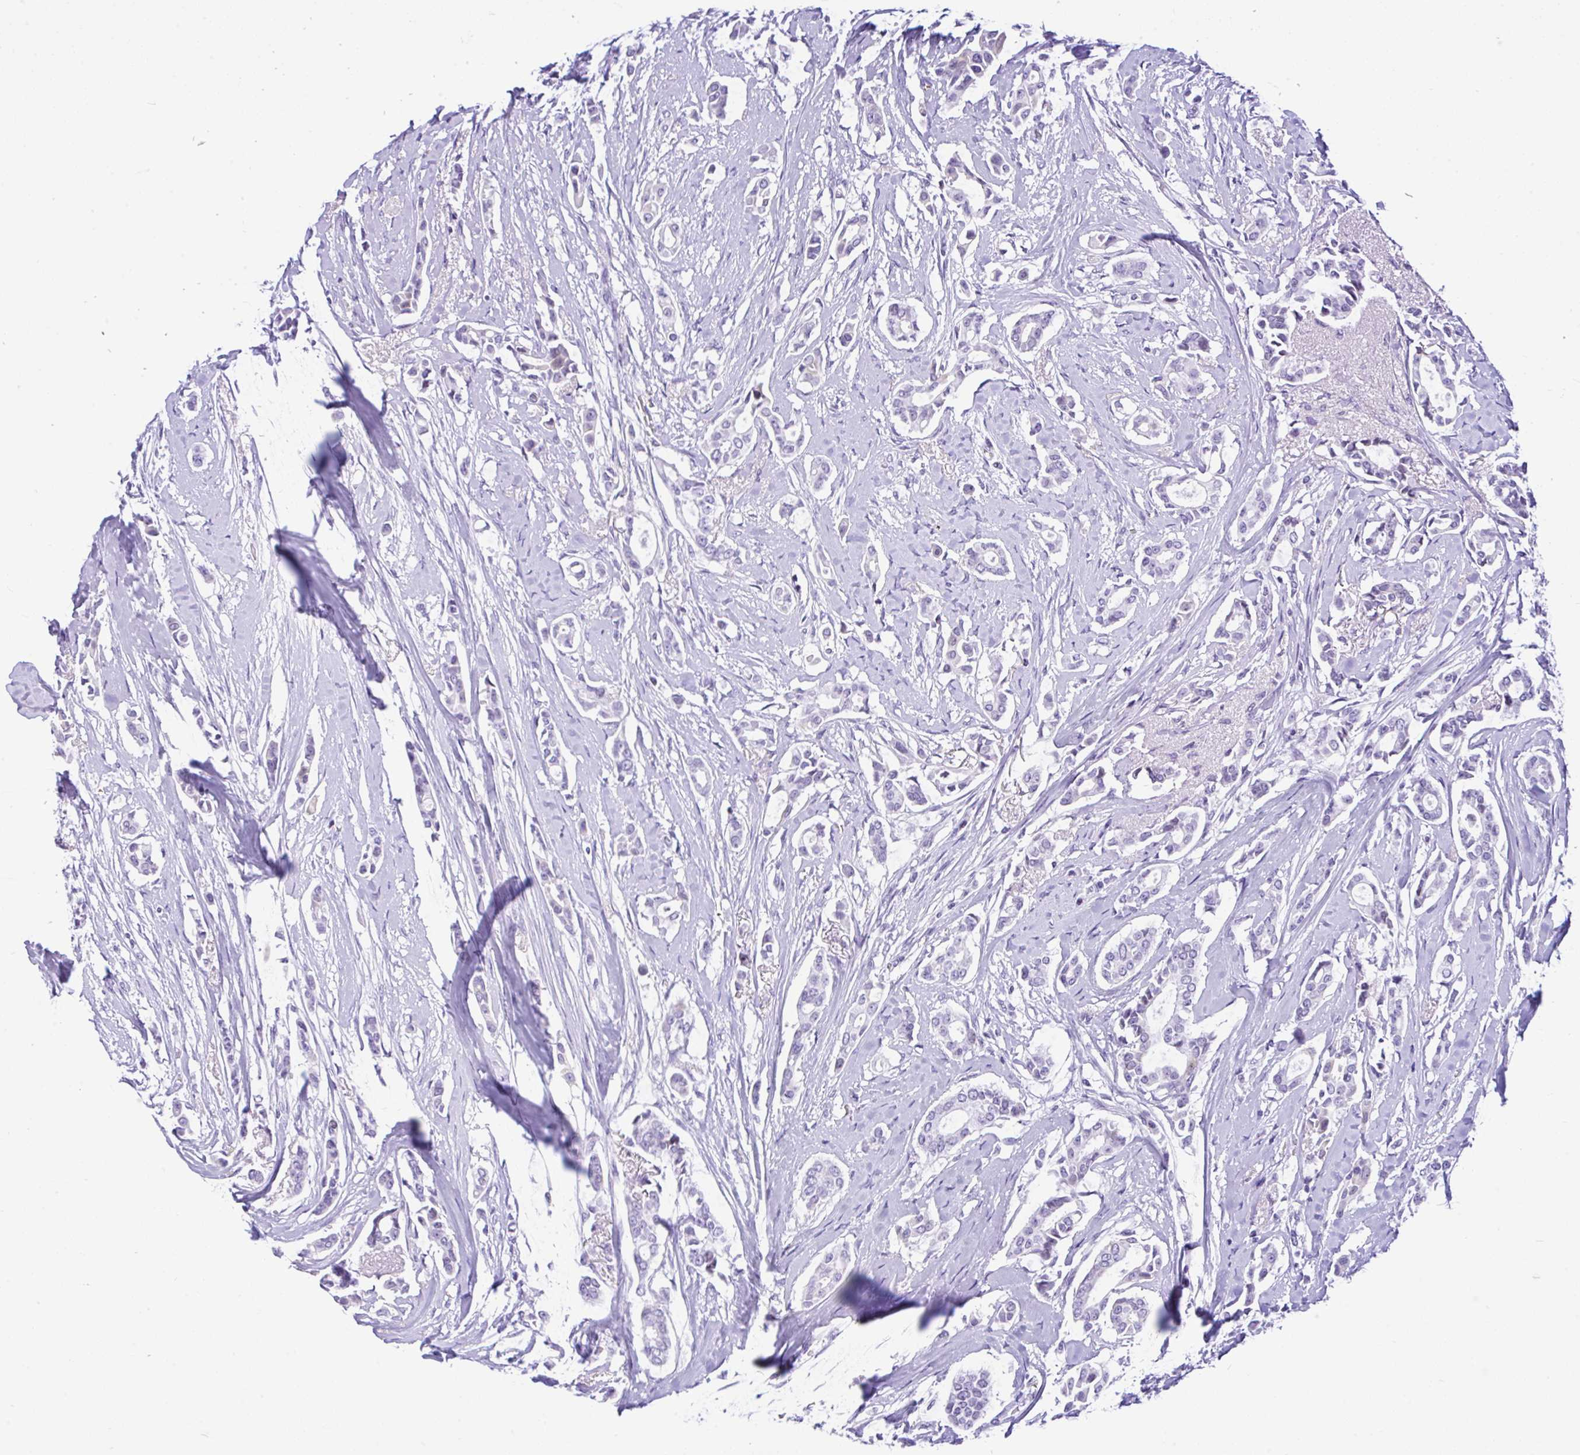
{"staining": {"intensity": "negative", "quantity": "none", "location": "none"}, "tissue": "breast cancer", "cell_type": "Tumor cells", "image_type": "cancer", "snomed": [{"axis": "morphology", "description": "Duct carcinoma"}, {"axis": "topography", "description": "Breast"}], "caption": "Invasive ductal carcinoma (breast) was stained to show a protein in brown. There is no significant positivity in tumor cells.", "gene": "KRT27", "patient": {"sex": "female", "age": 64}}